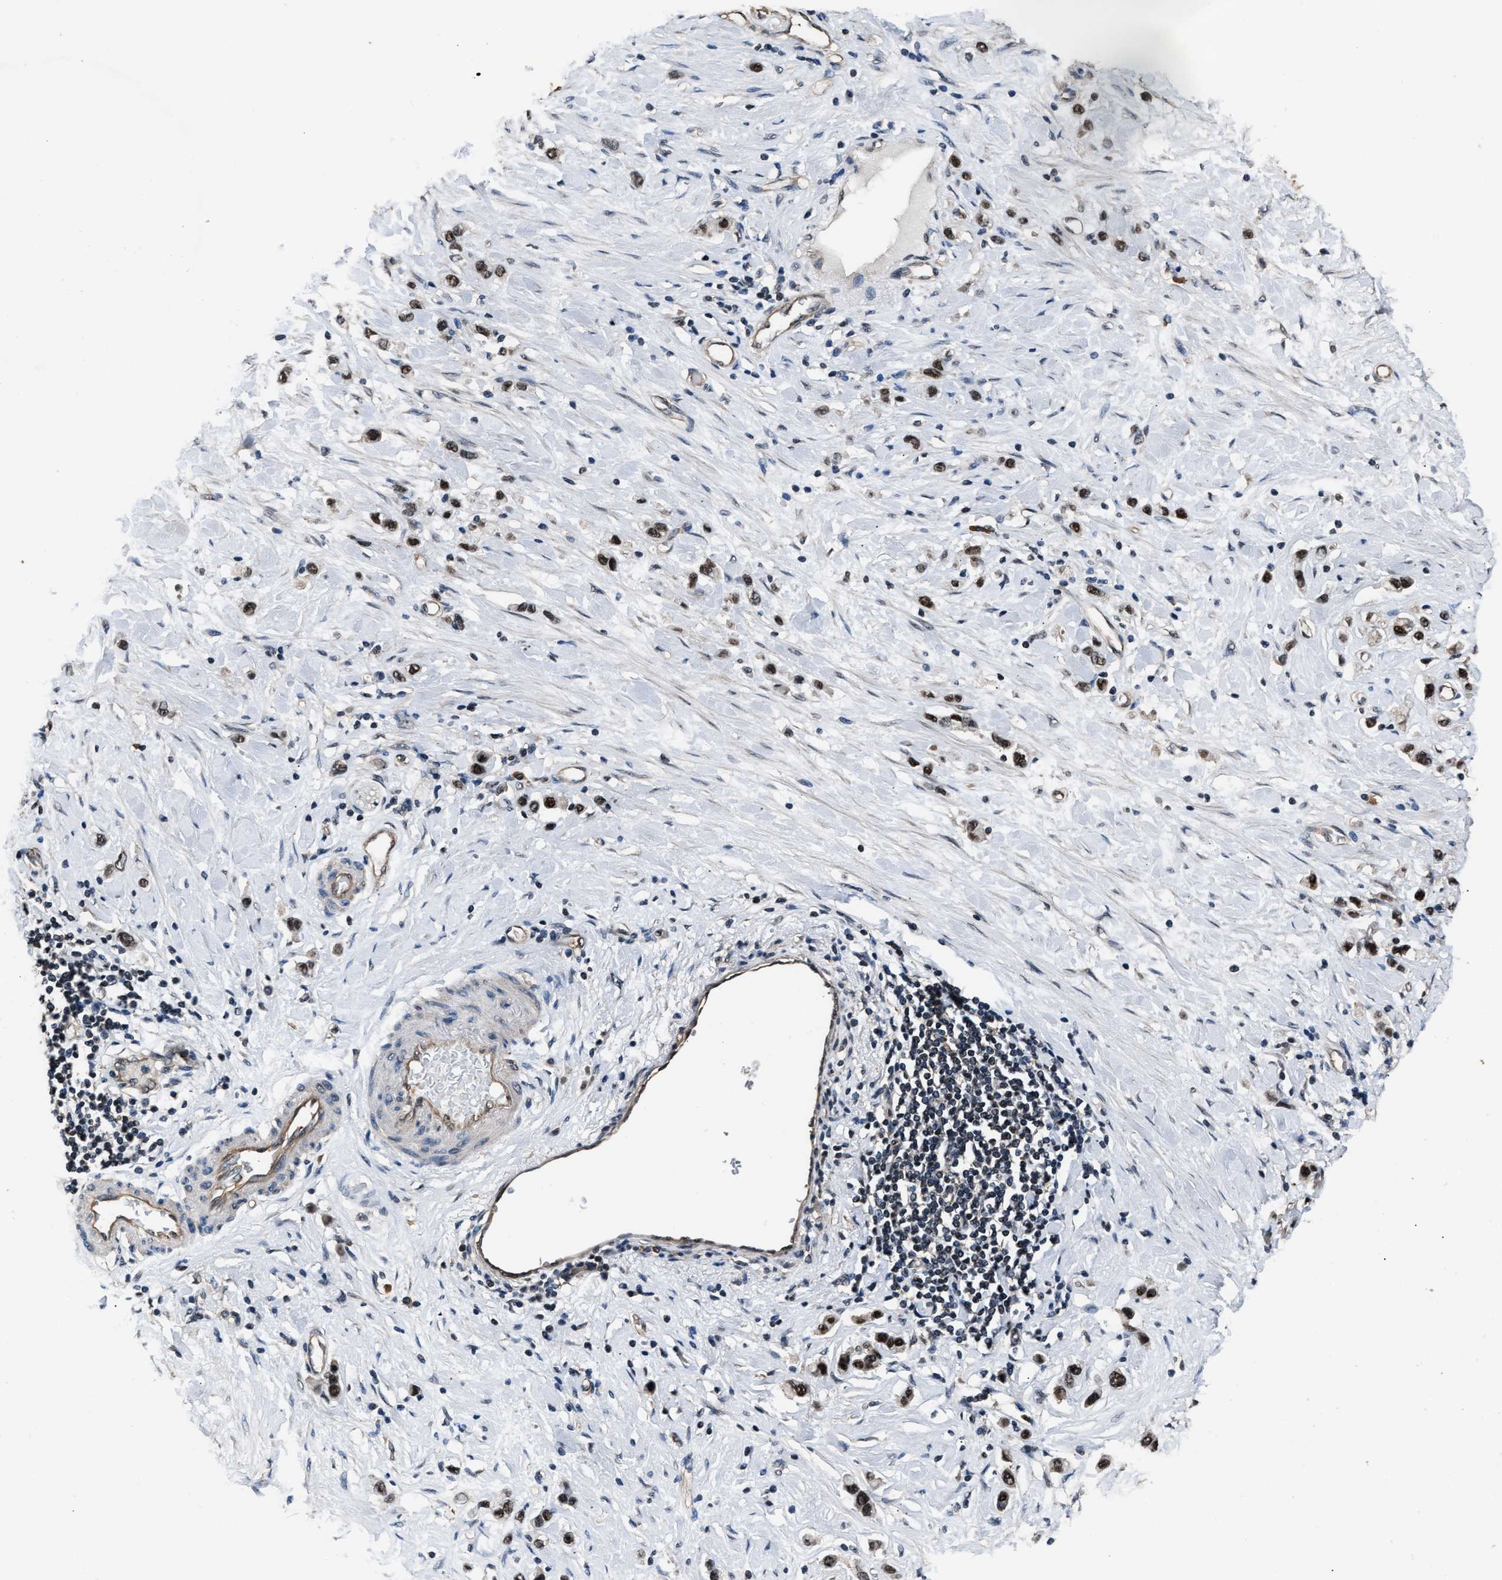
{"staining": {"intensity": "strong", "quantity": ">75%", "location": "nuclear"}, "tissue": "stomach cancer", "cell_type": "Tumor cells", "image_type": "cancer", "snomed": [{"axis": "morphology", "description": "Adenocarcinoma, NOS"}, {"axis": "topography", "description": "Stomach"}], "caption": "High-magnification brightfield microscopy of stomach adenocarcinoma stained with DAB (brown) and counterstained with hematoxylin (blue). tumor cells exhibit strong nuclear positivity is seen in approximately>75% of cells.", "gene": "DFFA", "patient": {"sex": "female", "age": 65}}